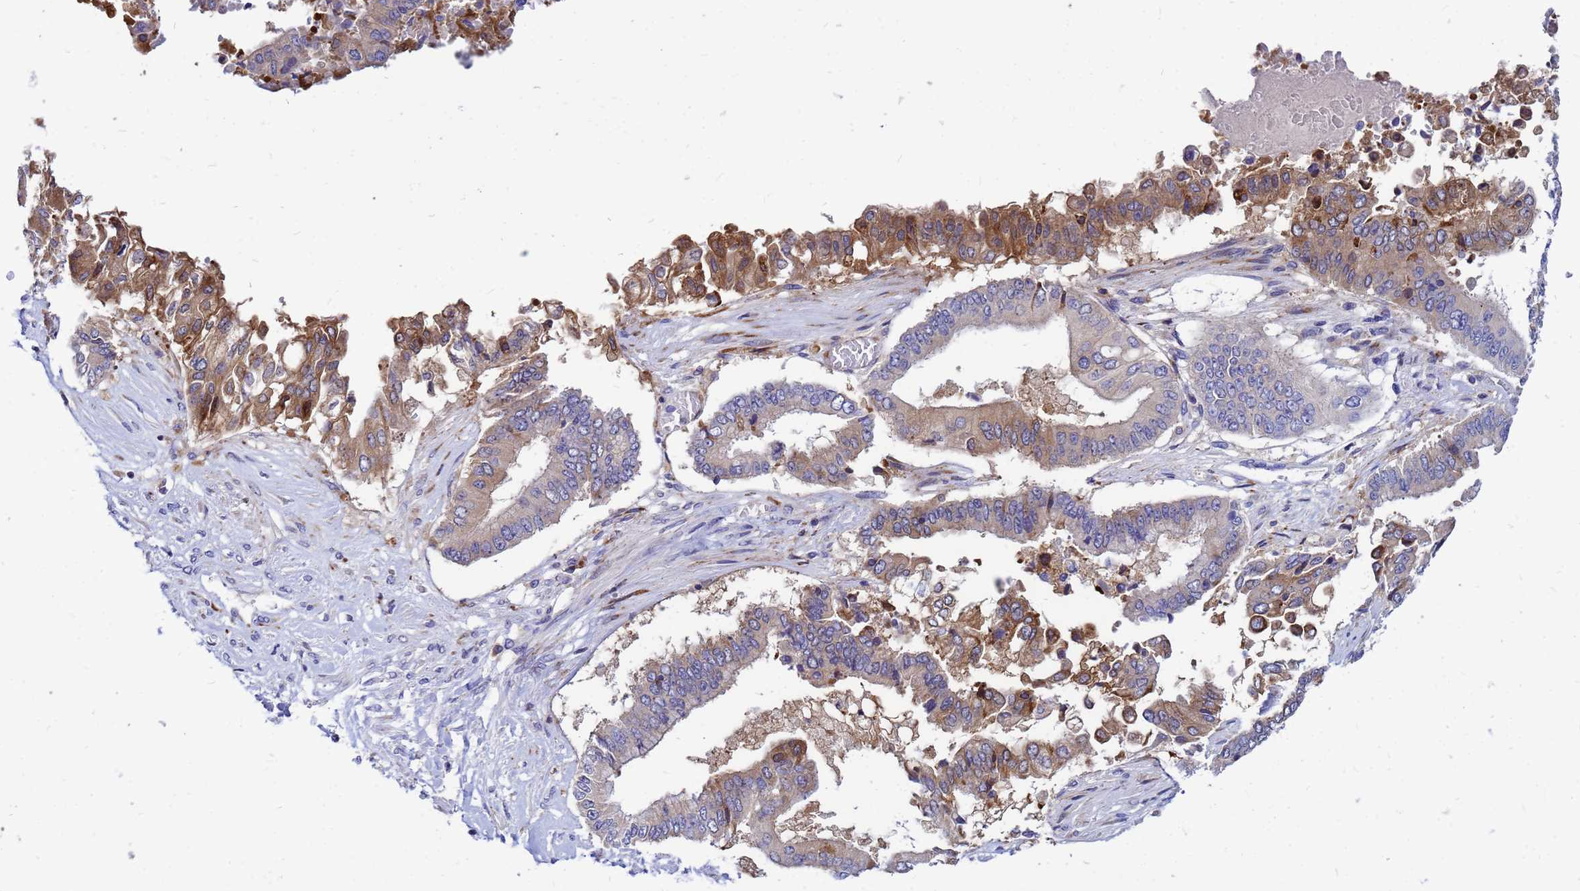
{"staining": {"intensity": "moderate", "quantity": "25%-75%", "location": "cytoplasmic/membranous"}, "tissue": "pancreatic cancer", "cell_type": "Tumor cells", "image_type": "cancer", "snomed": [{"axis": "morphology", "description": "Adenocarcinoma, NOS"}, {"axis": "topography", "description": "Pancreas"}], "caption": "Human pancreatic adenocarcinoma stained with a brown dye demonstrates moderate cytoplasmic/membranous positive expression in approximately 25%-75% of tumor cells.", "gene": "FHIP1A", "patient": {"sex": "female", "age": 77}}